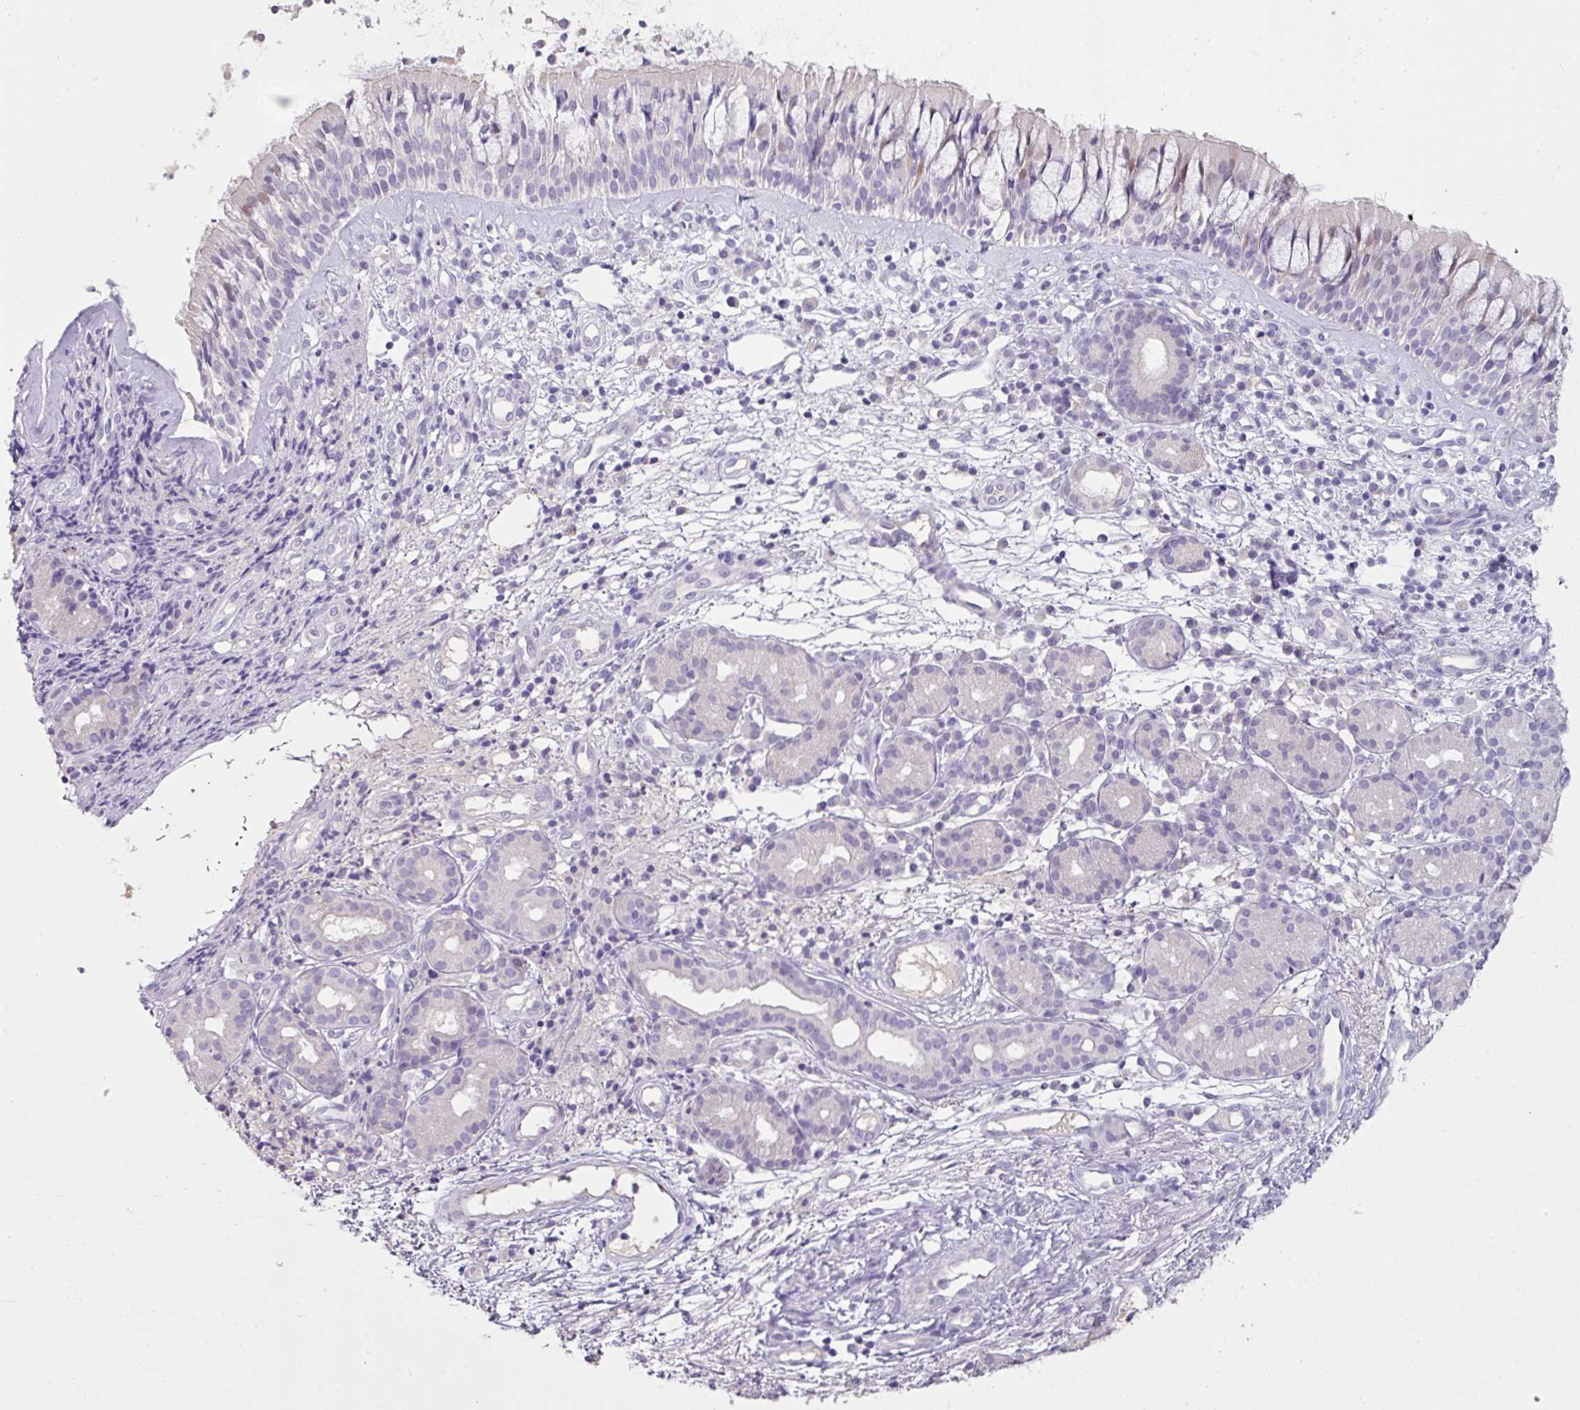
{"staining": {"intensity": "negative", "quantity": "none", "location": "none"}, "tissue": "nasopharynx", "cell_type": "Respiratory epithelial cells", "image_type": "normal", "snomed": [{"axis": "morphology", "description": "Normal tissue, NOS"}, {"axis": "topography", "description": "Nasopharynx"}], "caption": "Respiratory epithelial cells show no significant protein staining in benign nasopharynx.", "gene": "OR6C6", "patient": {"sex": "female", "age": 62}}